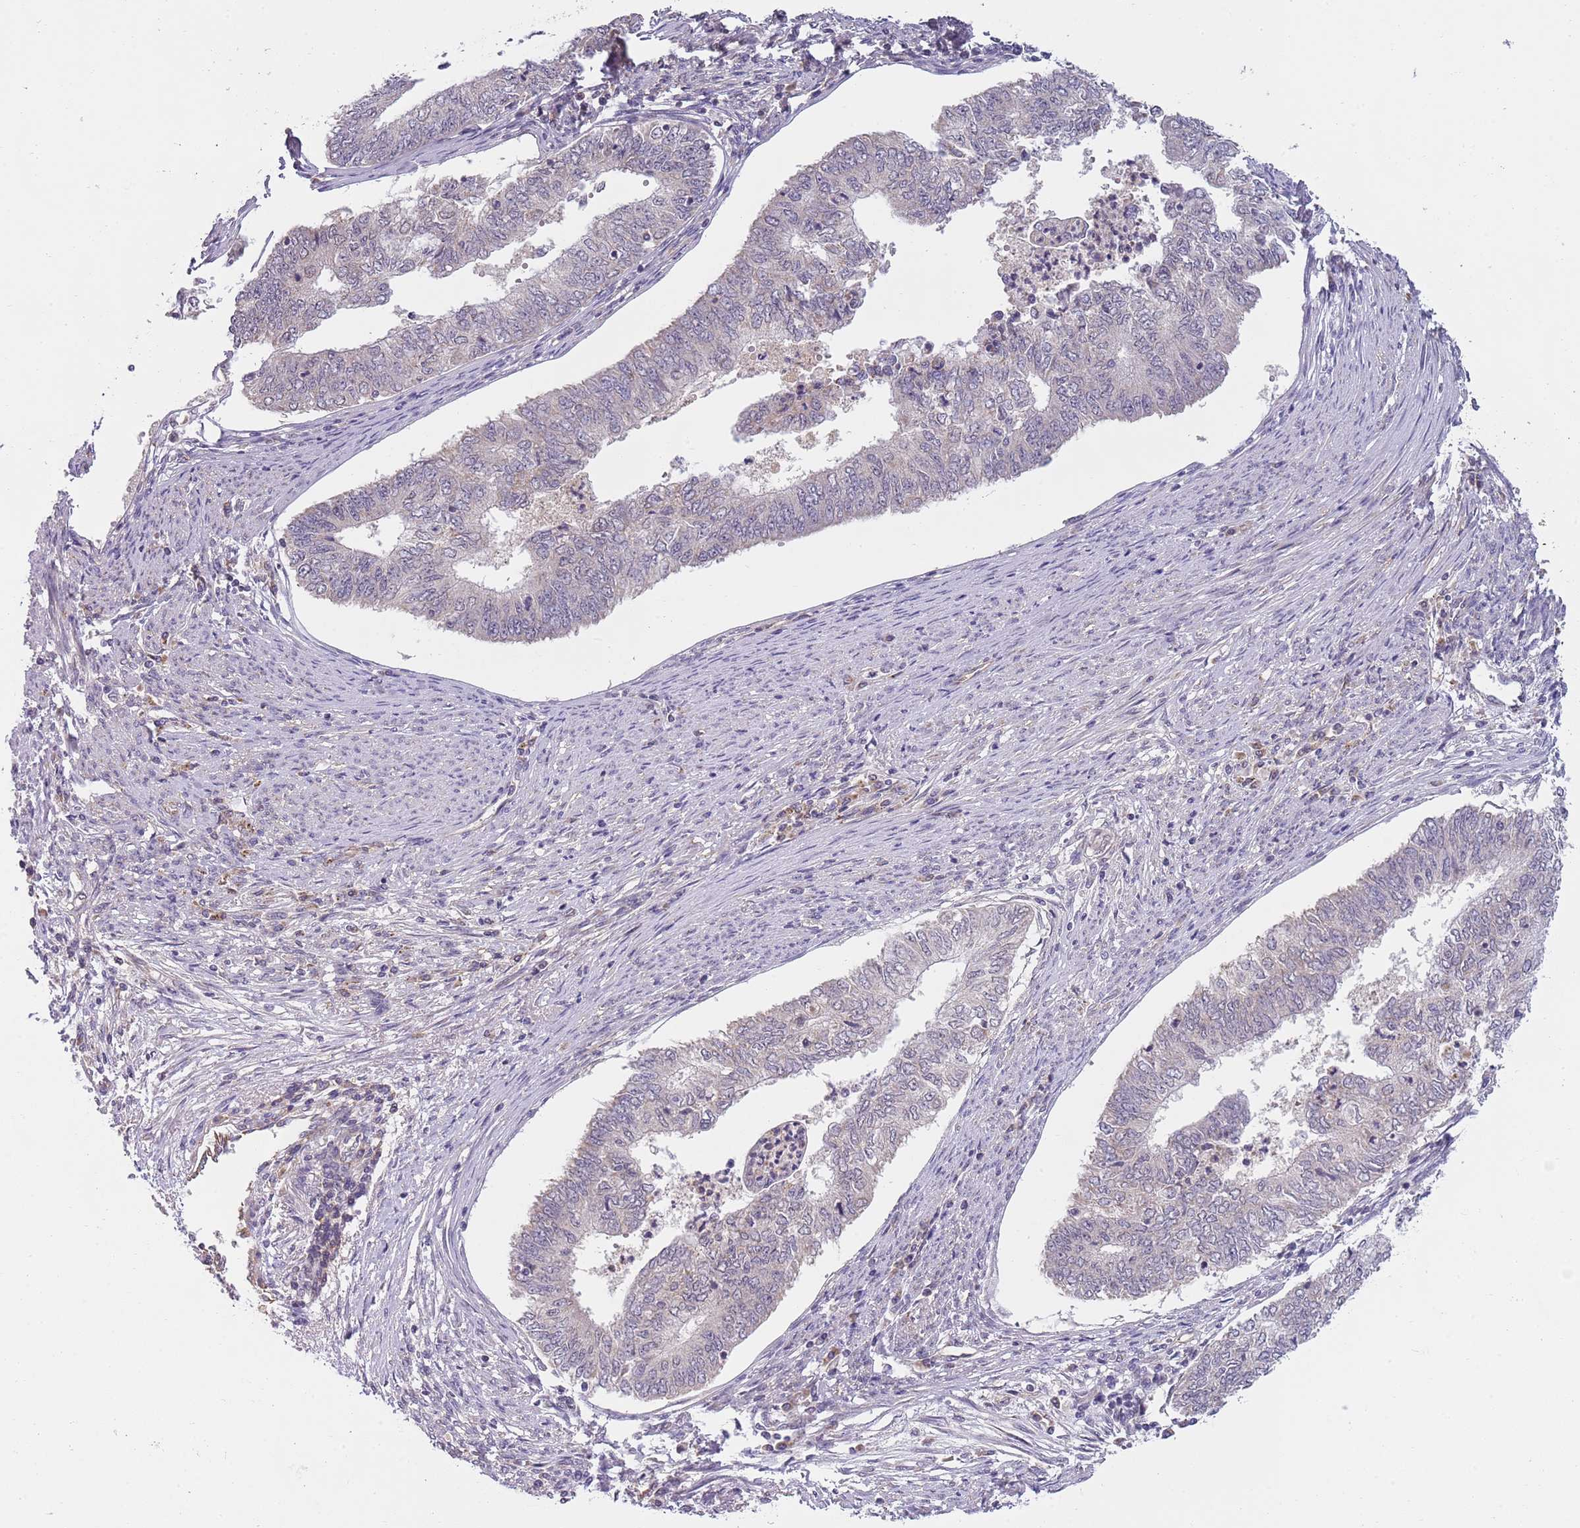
{"staining": {"intensity": "negative", "quantity": "none", "location": "none"}, "tissue": "endometrial cancer", "cell_type": "Tumor cells", "image_type": "cancer", "snomed": [{"axis": "morphology", "description": "Adenocarcinoma, NOS"}, {"axis": "topography", "description": "Endometrium"}], "caption": "Immunohistochemical staining of human endometrial cancer shows no significant positivity in tumor cells.", "gene": "SKOR2", "patient": {"sex": "female", "age": 68}}